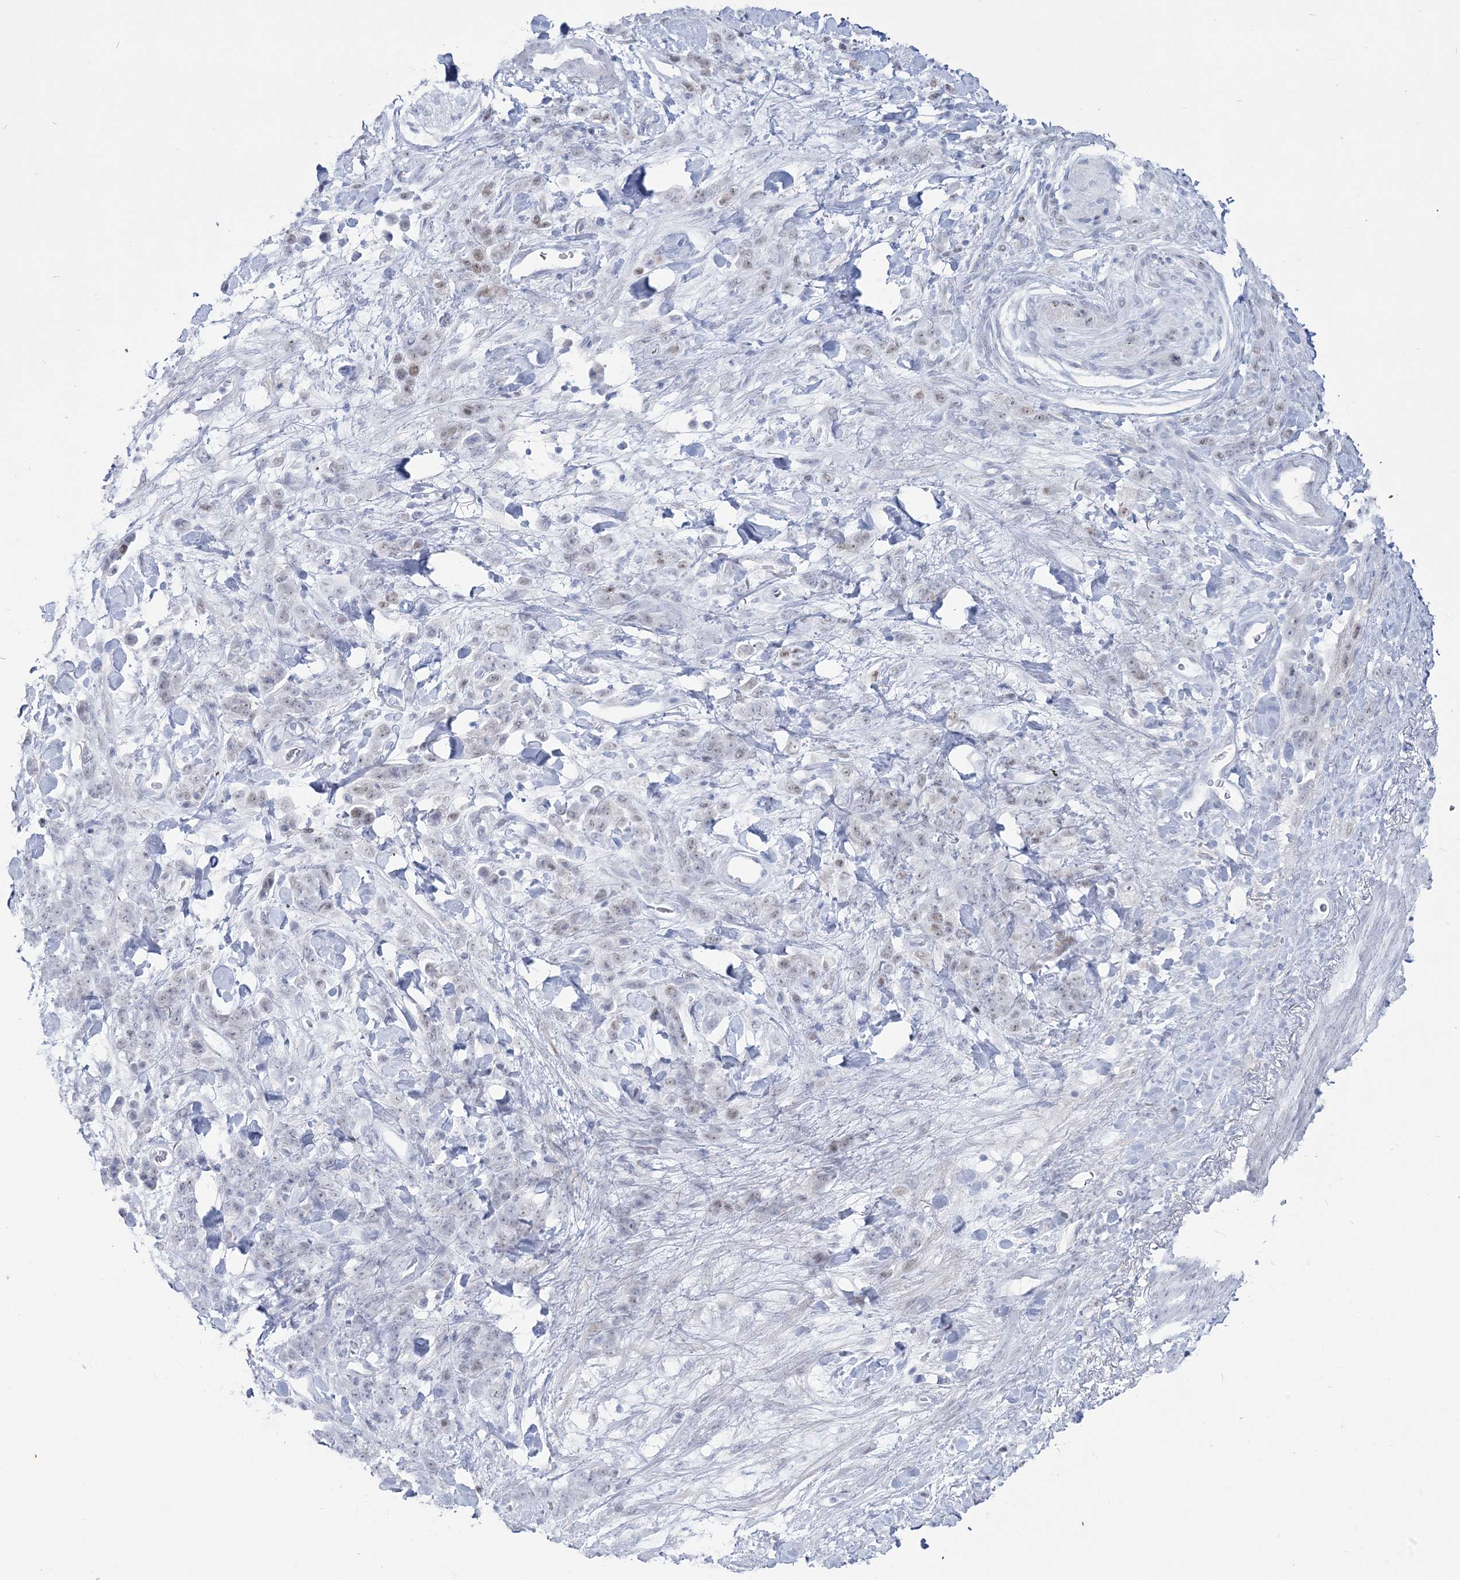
{"staining": {"intensity": "weak", "quantity": "<25%", "location": "nuclear"}, "tissue": "stomach cancer", "cell_type": "Tumor cells", "image_type": "cancer", "snomed": [{"axis": "morphology", "description": "Normal tissue, NOS"}, {"axis": "morphology", "description": "Adenocarcinoma, NOS"}, {"axis": "topography", "description": "Stomach"}], "caption": "Histopathology image shows no protein staining in tumor cells of stomach cancer (adenocarcinoma) tissue. (DAB immunohistochemistry, high magnification).", "gene": "ZNF843", "patient": {"sex": "male", "age": 82}}